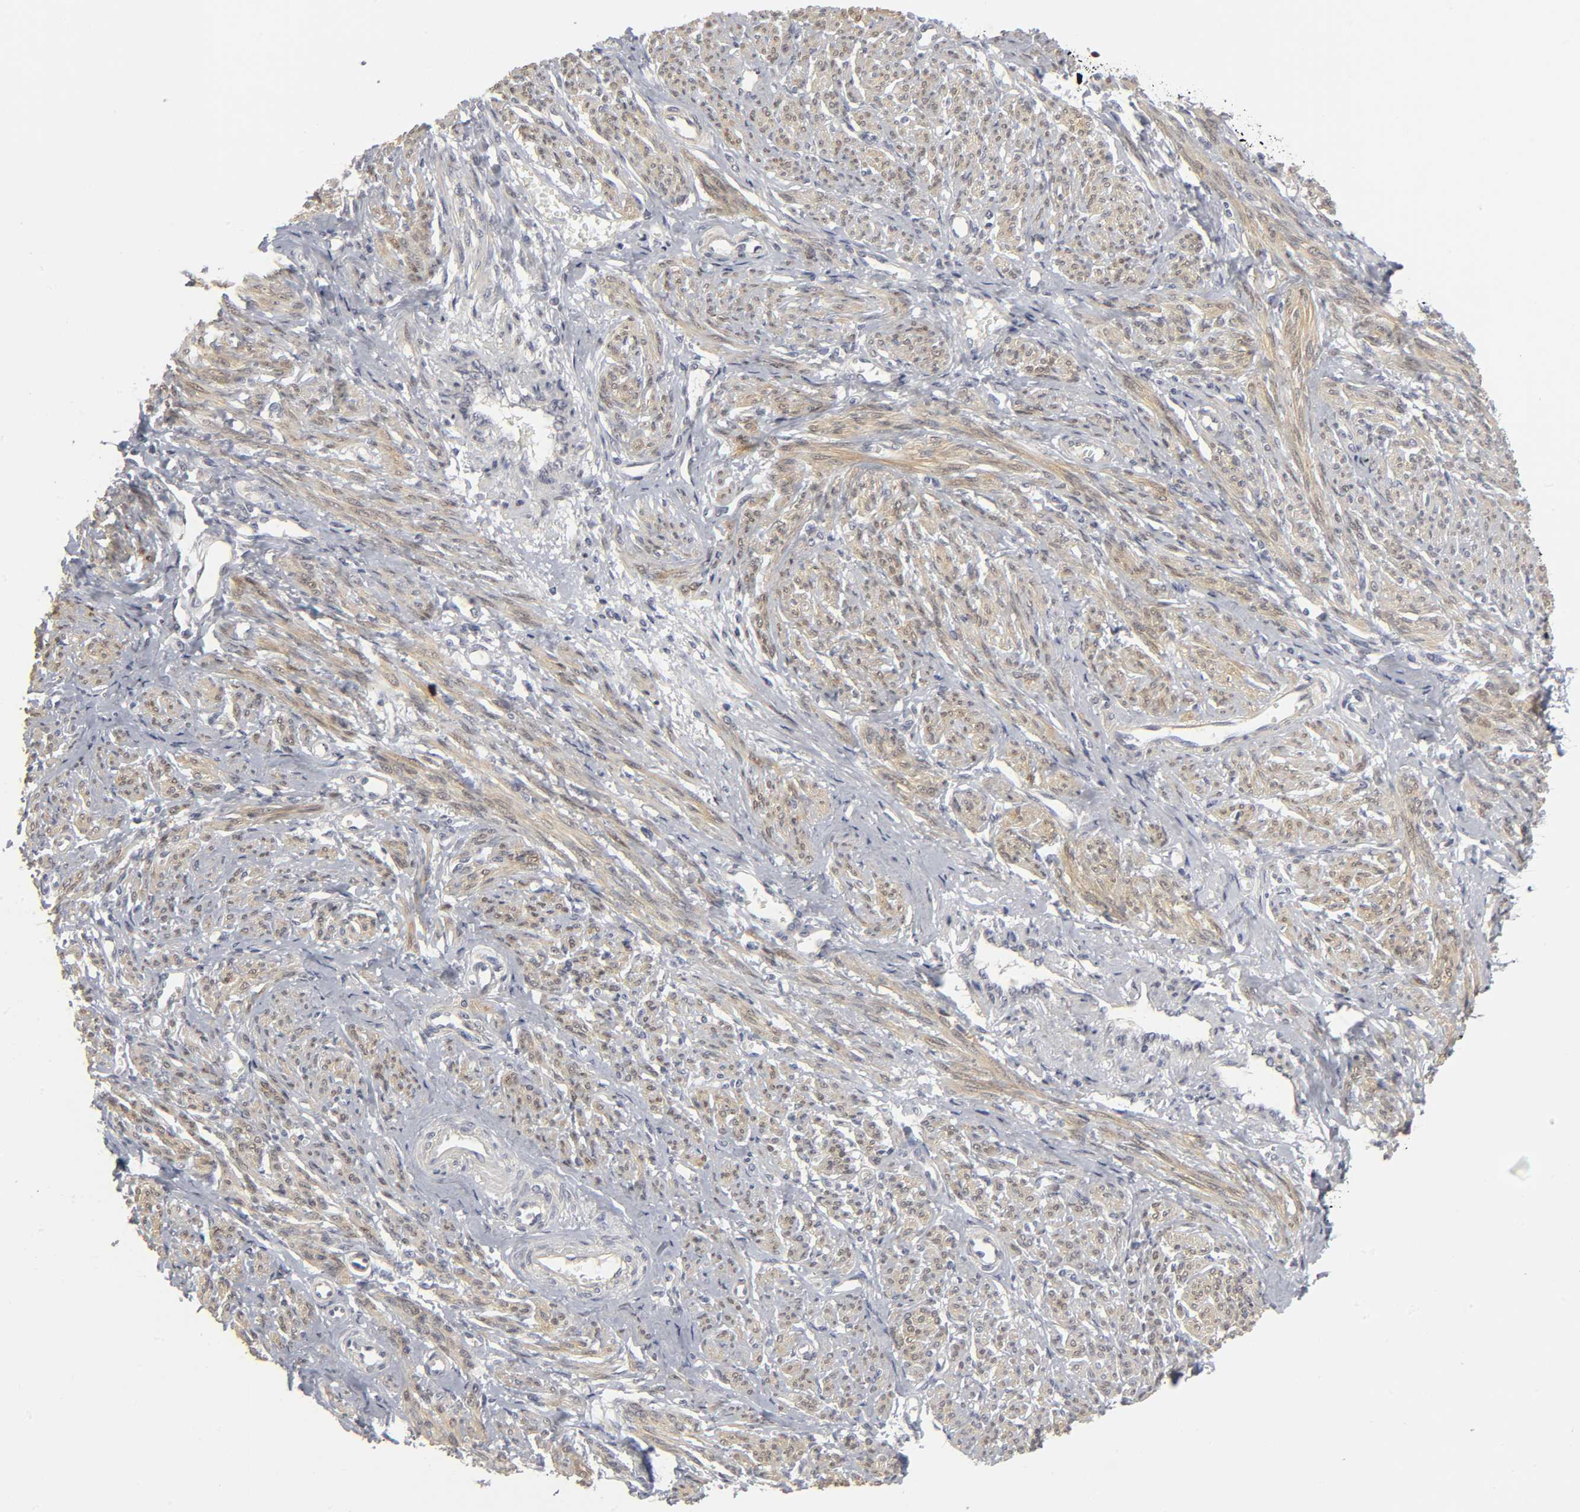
{"staining": {"intensity": "moderate", "quantity": ">75%", "location": "cytoplasmic/membranous,nuclear"}, "tissue": "smooth muscle", "cell_type": "Smooth muscle cells", "image_type": "normal", "snomed": [{"axis": "morphology", "description": "Normal tissue, NOS"}, {"axis": "topography", "description": "Smooth muscle"}], "caption": "Protein staining of normal smooth muscle demonstrates moderate cytoplasmic/membranous,nuclear positivity in approximately >75% of smooth muscle cells. The protein is shown in brown color, while the nuclei are stained blue.", "gene": "PDLIM3", "patient": {"sex": "female", "age": 65}}